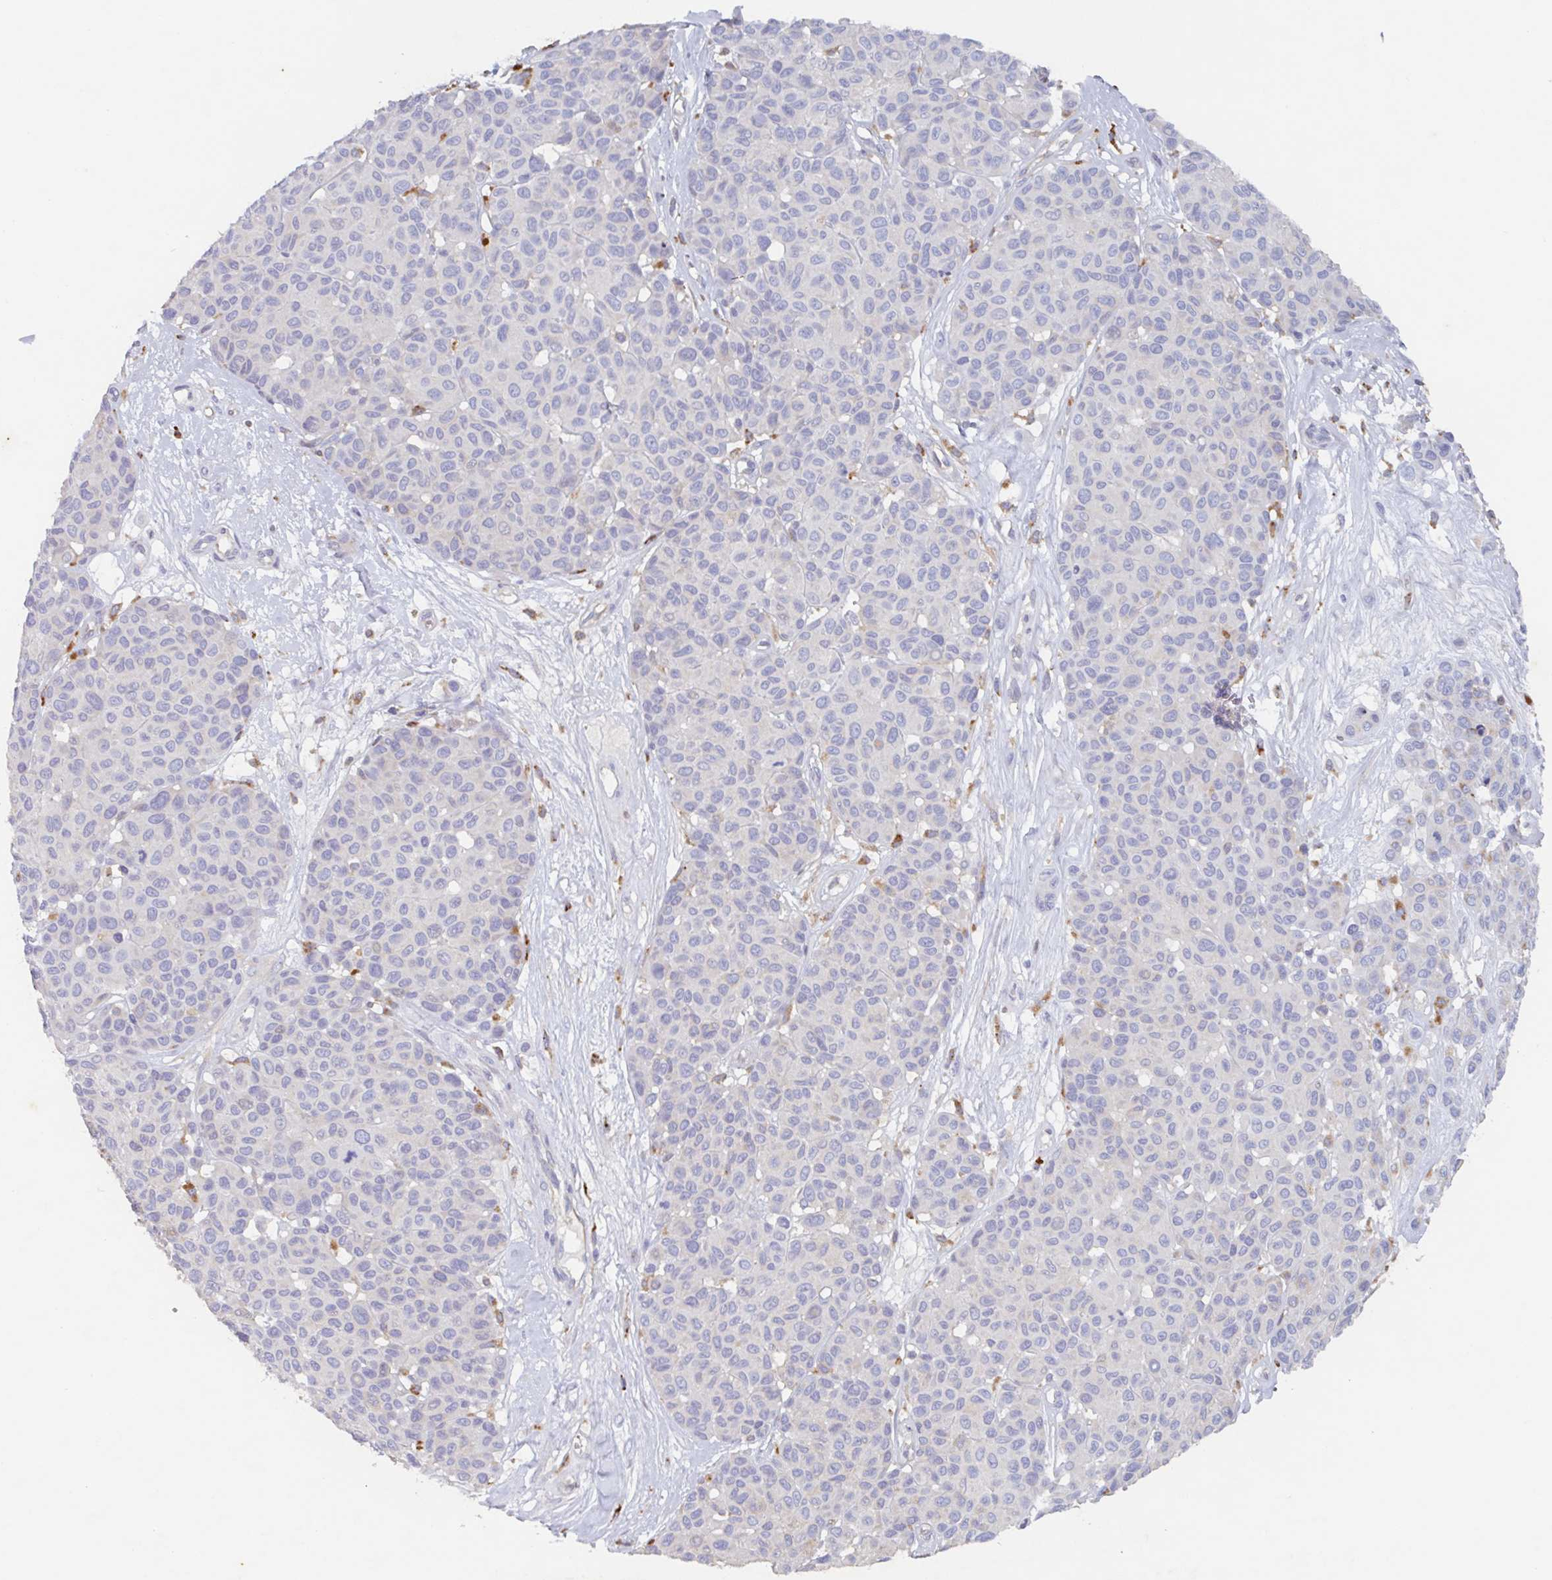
{"staining": {"intensity": "negative", "quantity": "none", "location": "none"}, "tissue": "melanoma", "cell_type": "Tumor cells", "image_type": "cancer", "snomed": [{"axis": "morphology", "description": "Malignant melanoma, NOS"}, {"axis": "topography", "description": "Skin"}], "caption": "Immunohistochemistry (IHC) image of neoplastic tissue: human malignant melanoma stained with DAB shows no significant protein positivity in tumor cells.", "gene": "MANBA", "patient": {"sex": "female", "age": 66}}